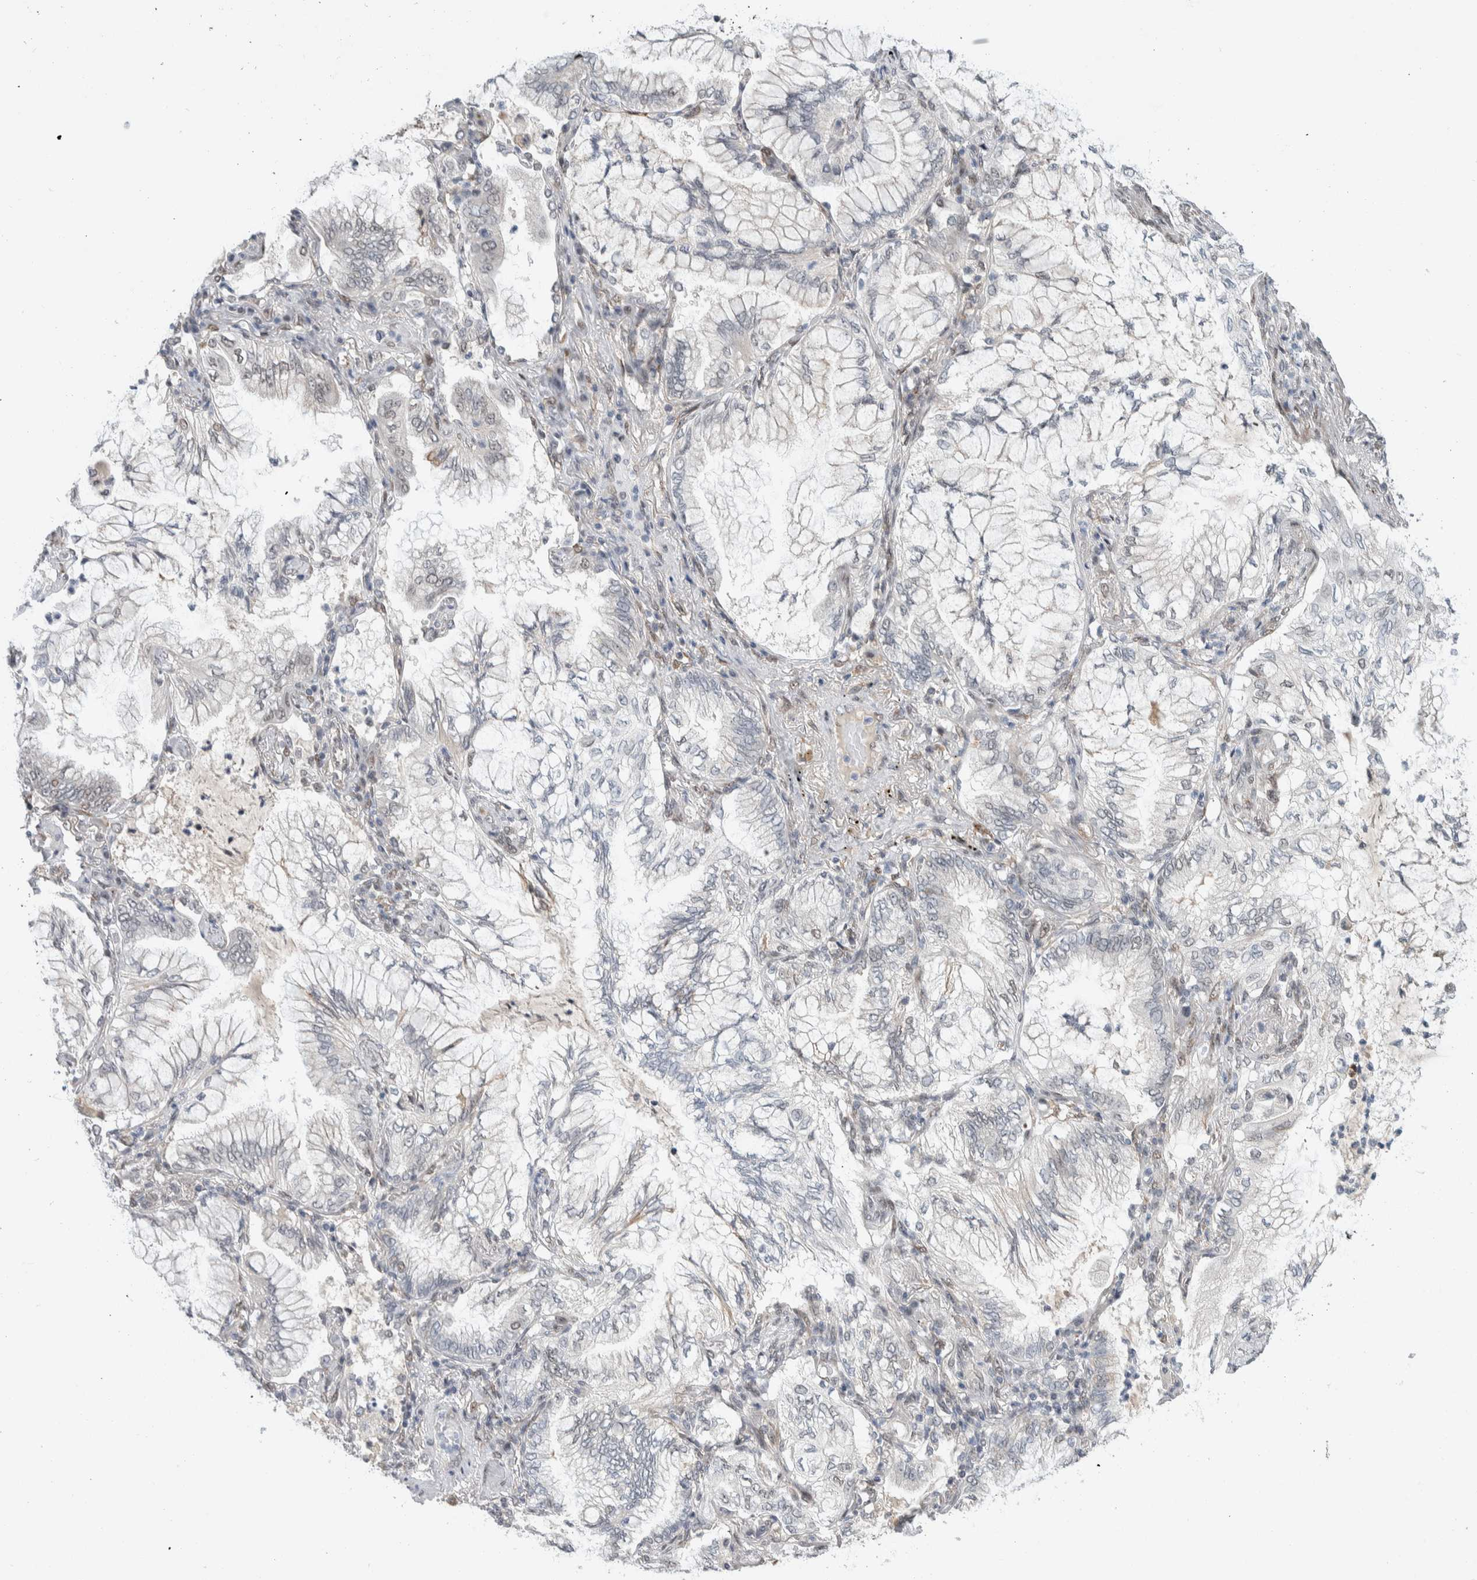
{"staining": {"intensity": "weak", "quantity": "<25%", "location": "cytoplasmic/membranous"}, "tissue": "lung cancer", "cell_type": "Tumor cells", "image_type": "cancer", "snomed": [{"axis": "morphology", "description": "Adenocarcinoma, NOS"}, {"axis": "topography", "description": "Lung"}], "caption": "Immunohistochemical staining of human lung cancer displays no significant positivity in tumor cells. Brightfield microscopy of immunohistochemistry (IHC) stained with DAB (brown) and hematoxylin (blue), captured at high magnification.", "gene": "TNRC18", "patient": {"sex": "female", "age": 70}}